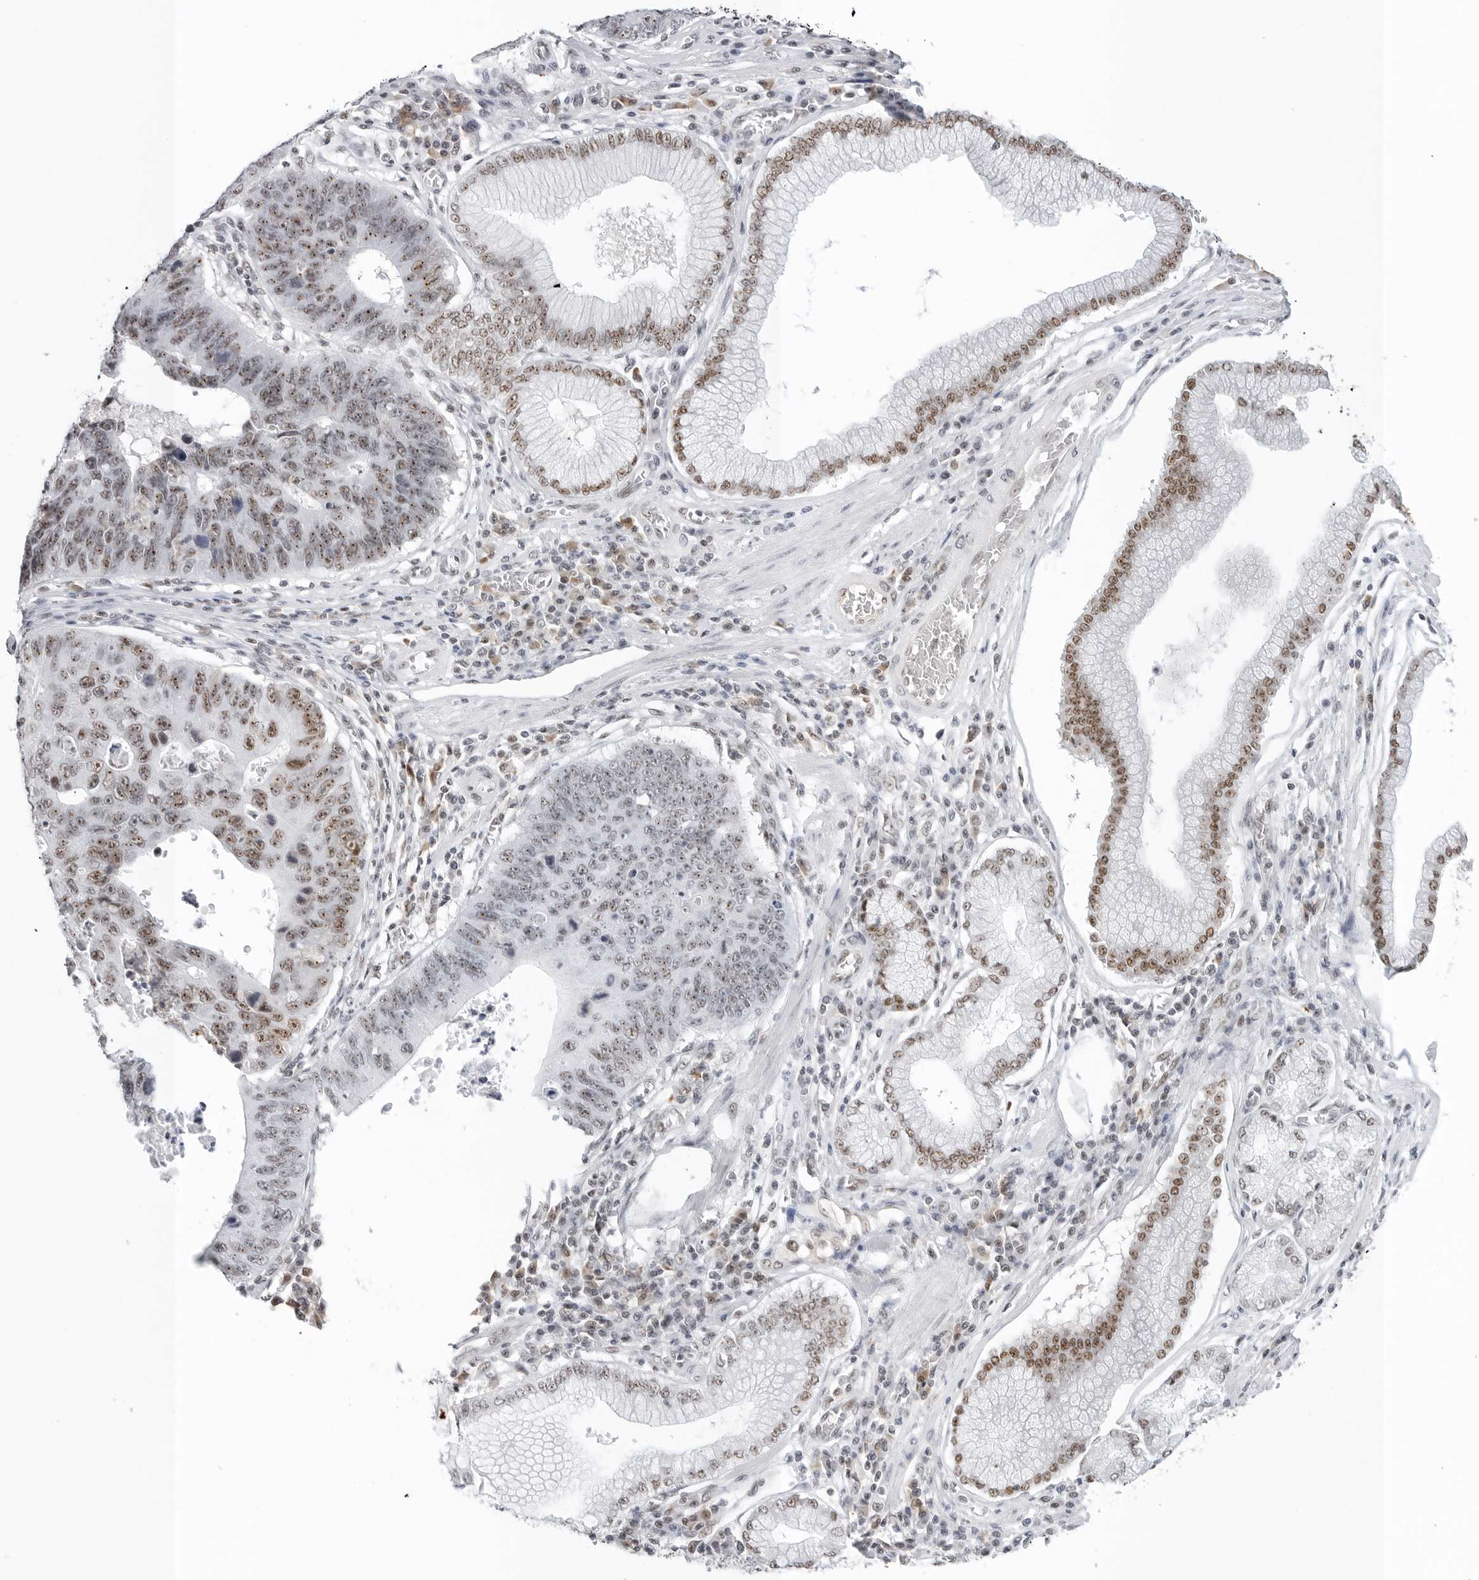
{"staining": {"intensity": "moderate", "quantity": ">75%", "location": "nuclear"}, "tissue": "stomach cancer", "cell_type": "Tumor cells", "image_type": "cancer", "snomed": [{"axis": "morphology", "description": "Adenocarcinoma, NOS"}, {"axis": "topography", "description": "Stomach"}], "caption": "A micrograph showing moderate nuclear expression in approximately >75% of tumor cells in stomach cancer, as visualized by brown immunohistochemical staining.", "gene": "WRAP53", "patient": {"sex": "male", "age": 59}}